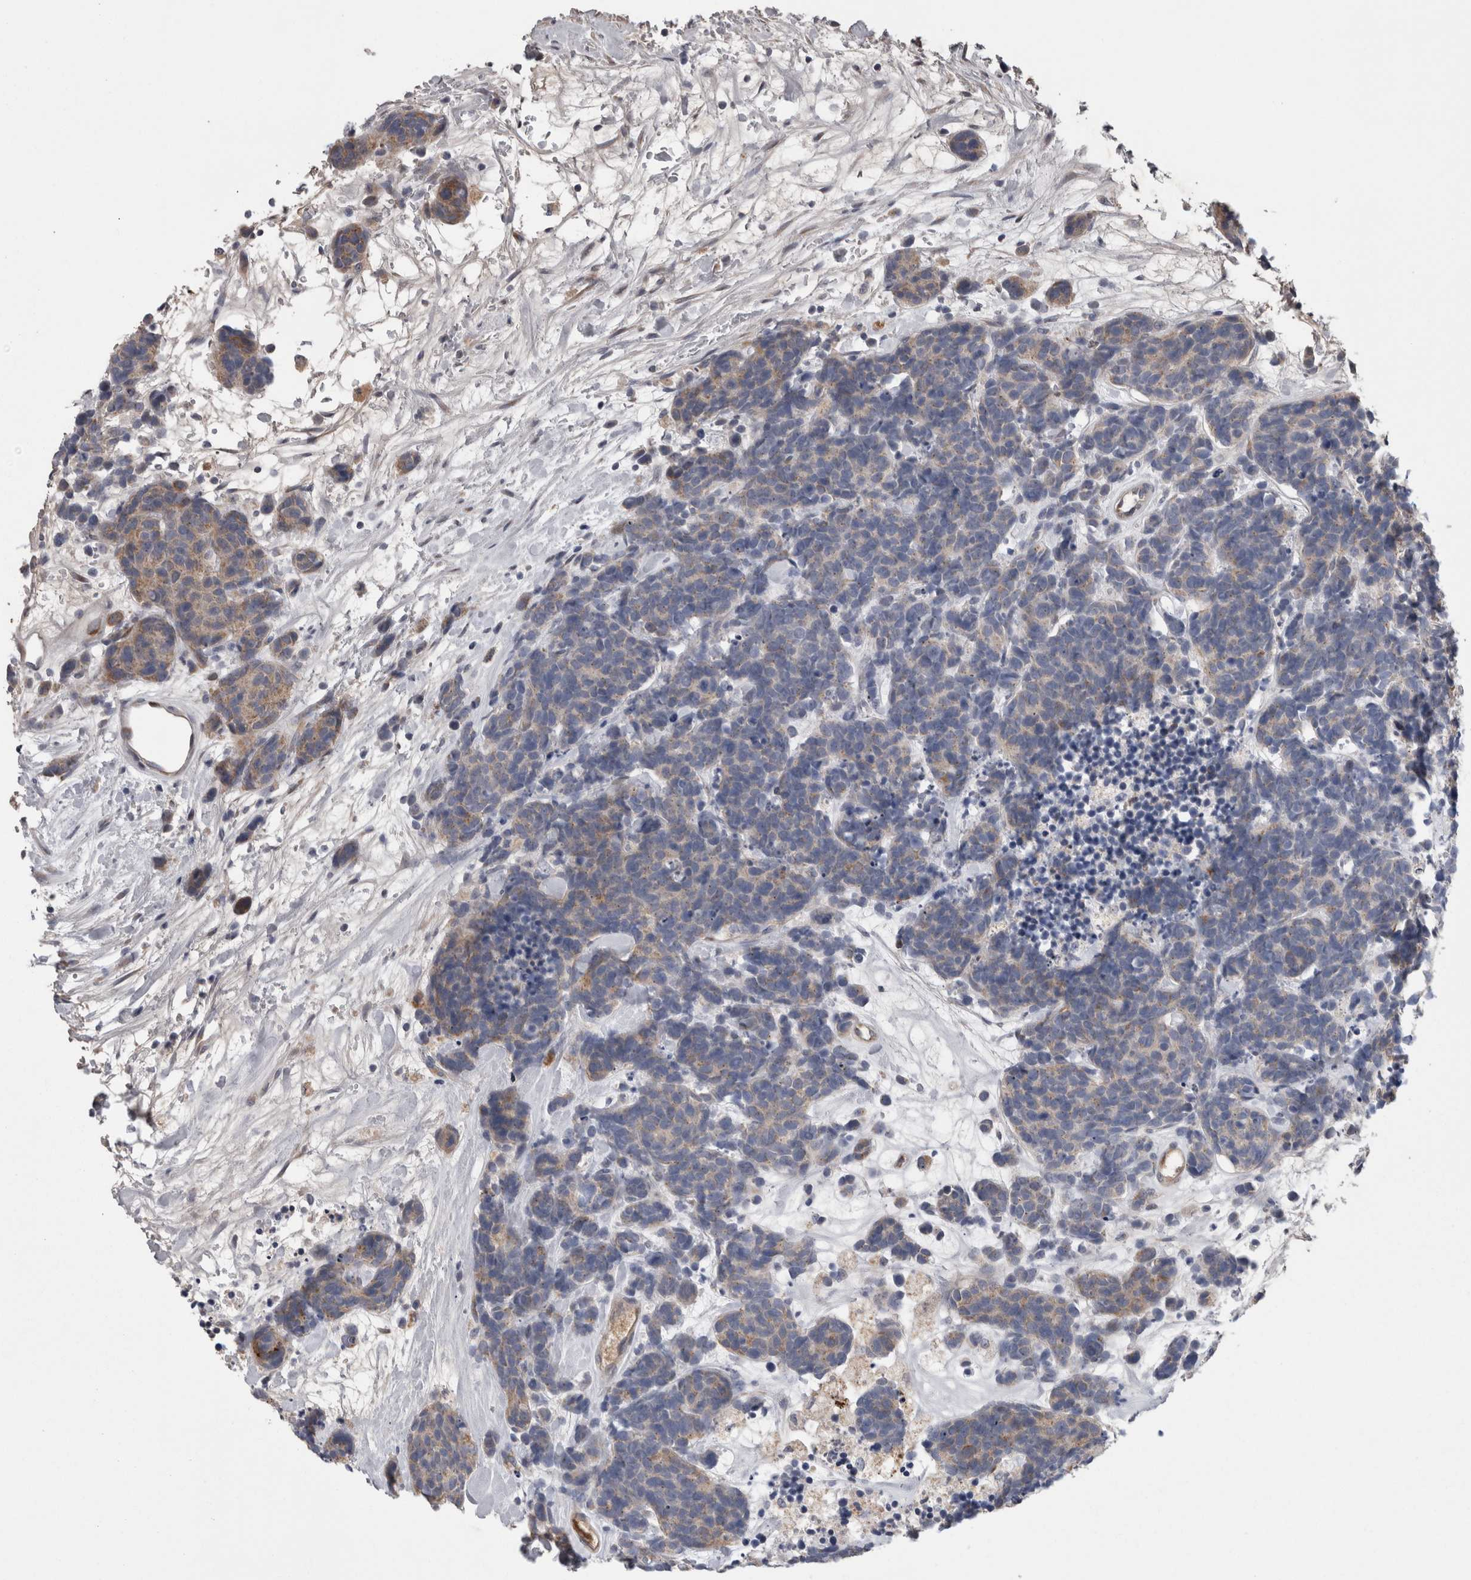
{"staining": {"intensity": "weak", "quantity": "<25%", "location": "cytoplasmic/membranous"}, "tissue": "carcinoid", "cell_type": "Tumor cells", "image_type": "cancer", "snomed": [{"axis": "morphology", "description": "Carcinoma, NOS"}, {"axis": "morphology", "description": "Carcinoid, malignant, NOS"}, {"axis": "topography", "description": "Urinary bladder"}], "caption": "Carcinoma was stained to show a protein in brown. There is no significant expression in tumor cells.", "gene": "STC1", "patient": {"sex": "male", "age": 57}}